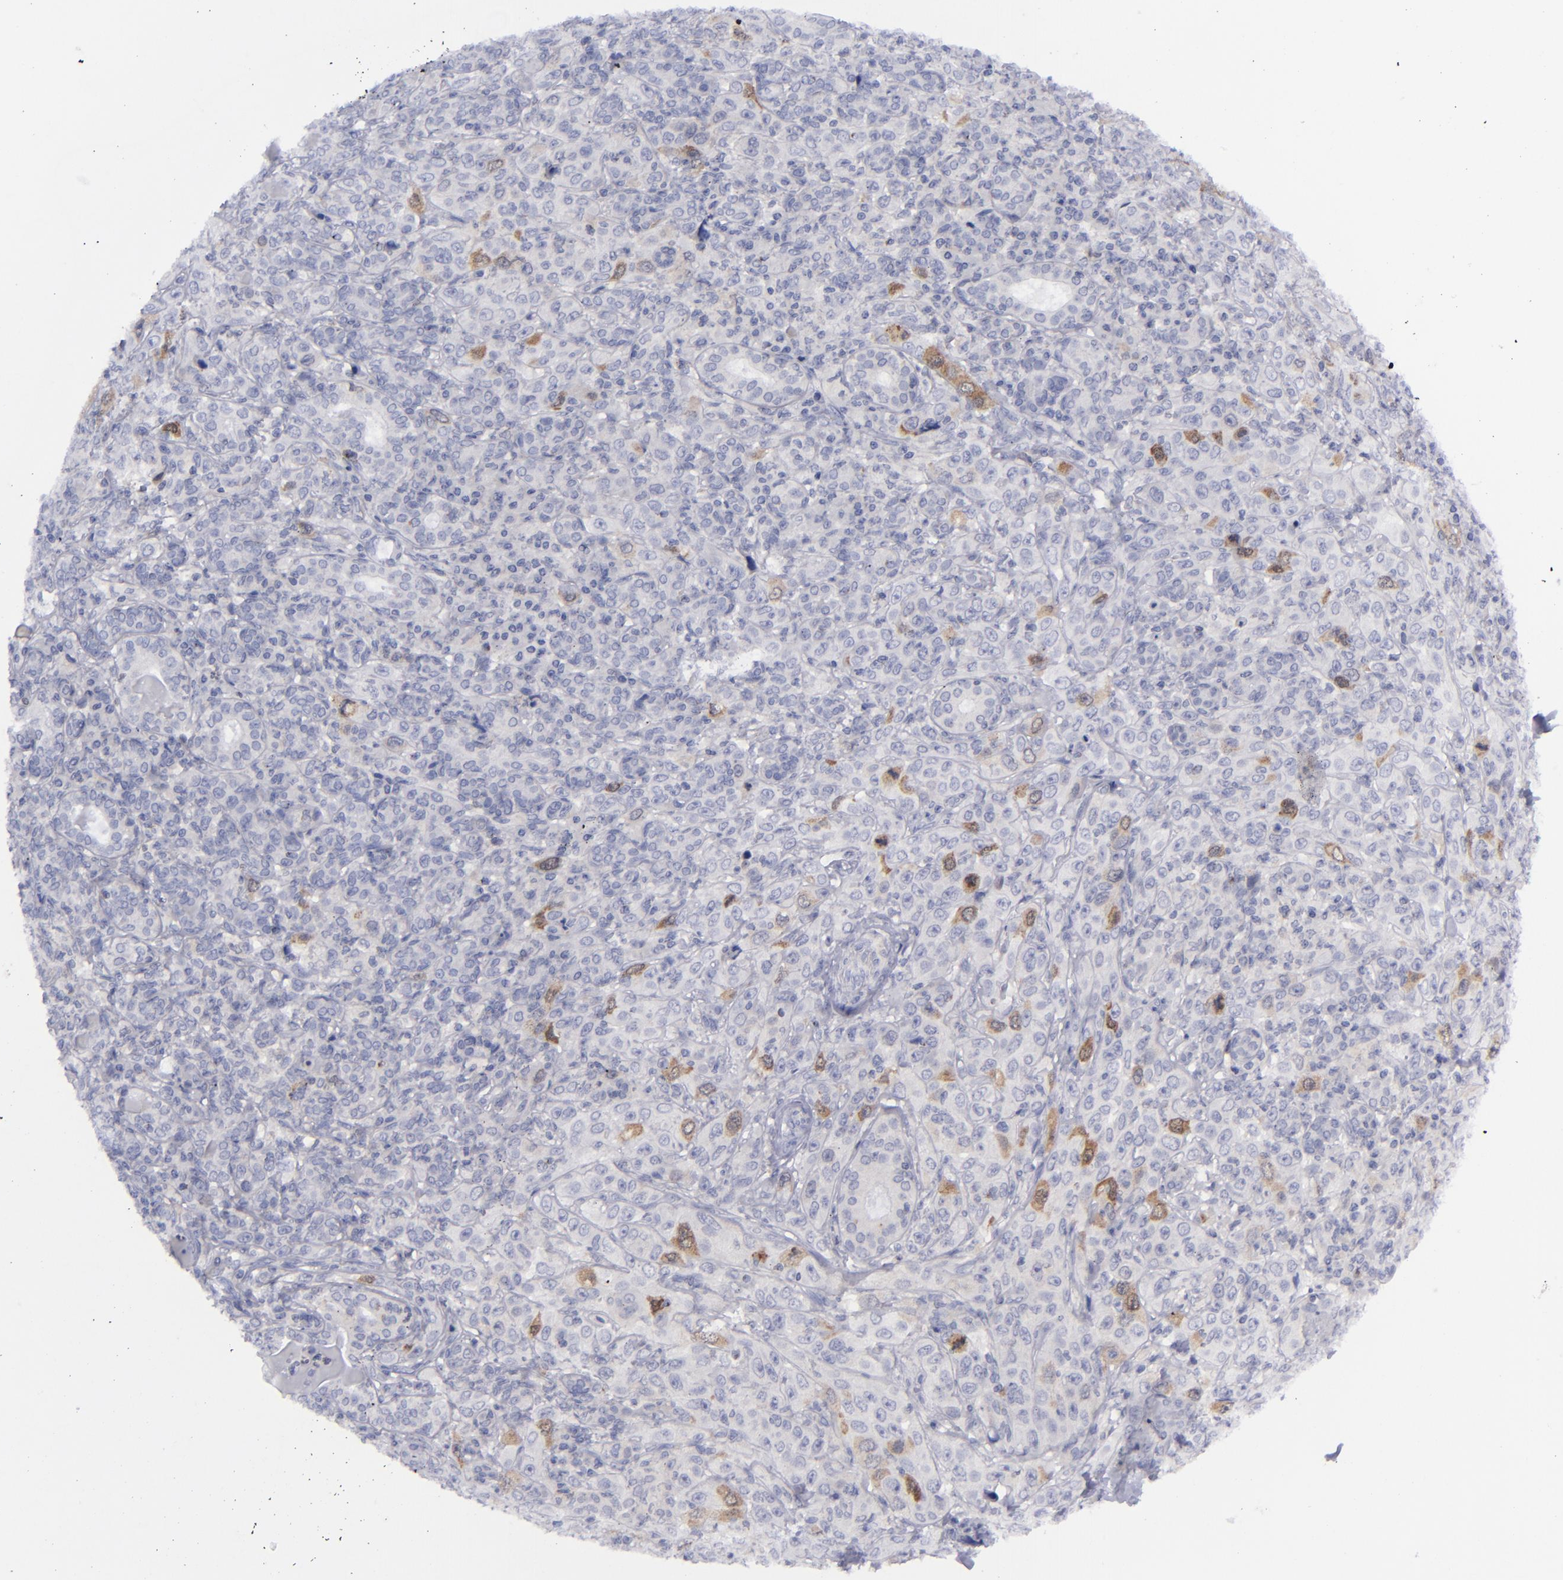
{"staining": {"intensity": "weak", "quantity": "<25%", "location": "cytoplasmic/membranous,nuclear"}, "tissue": "skin cancer", "cell_type": "Tumor cells", "image_type": "cancer", "snomed": [{"axis": "morphology", "description": "Squamous cell carcinoma, NOS"}, {"axis": "topography", "description": "Skin"}], "caption": "Photomicrograph shows no significant protein expression in tumor cells of skin squamous cell carcinoma. (DAB (3,3'-diaminobenzidine) immunohistochemistry (IHC) with hematoxylin counter stain).", "gene": "AURKA", "patient": {"sex": "male", "age": 84}}